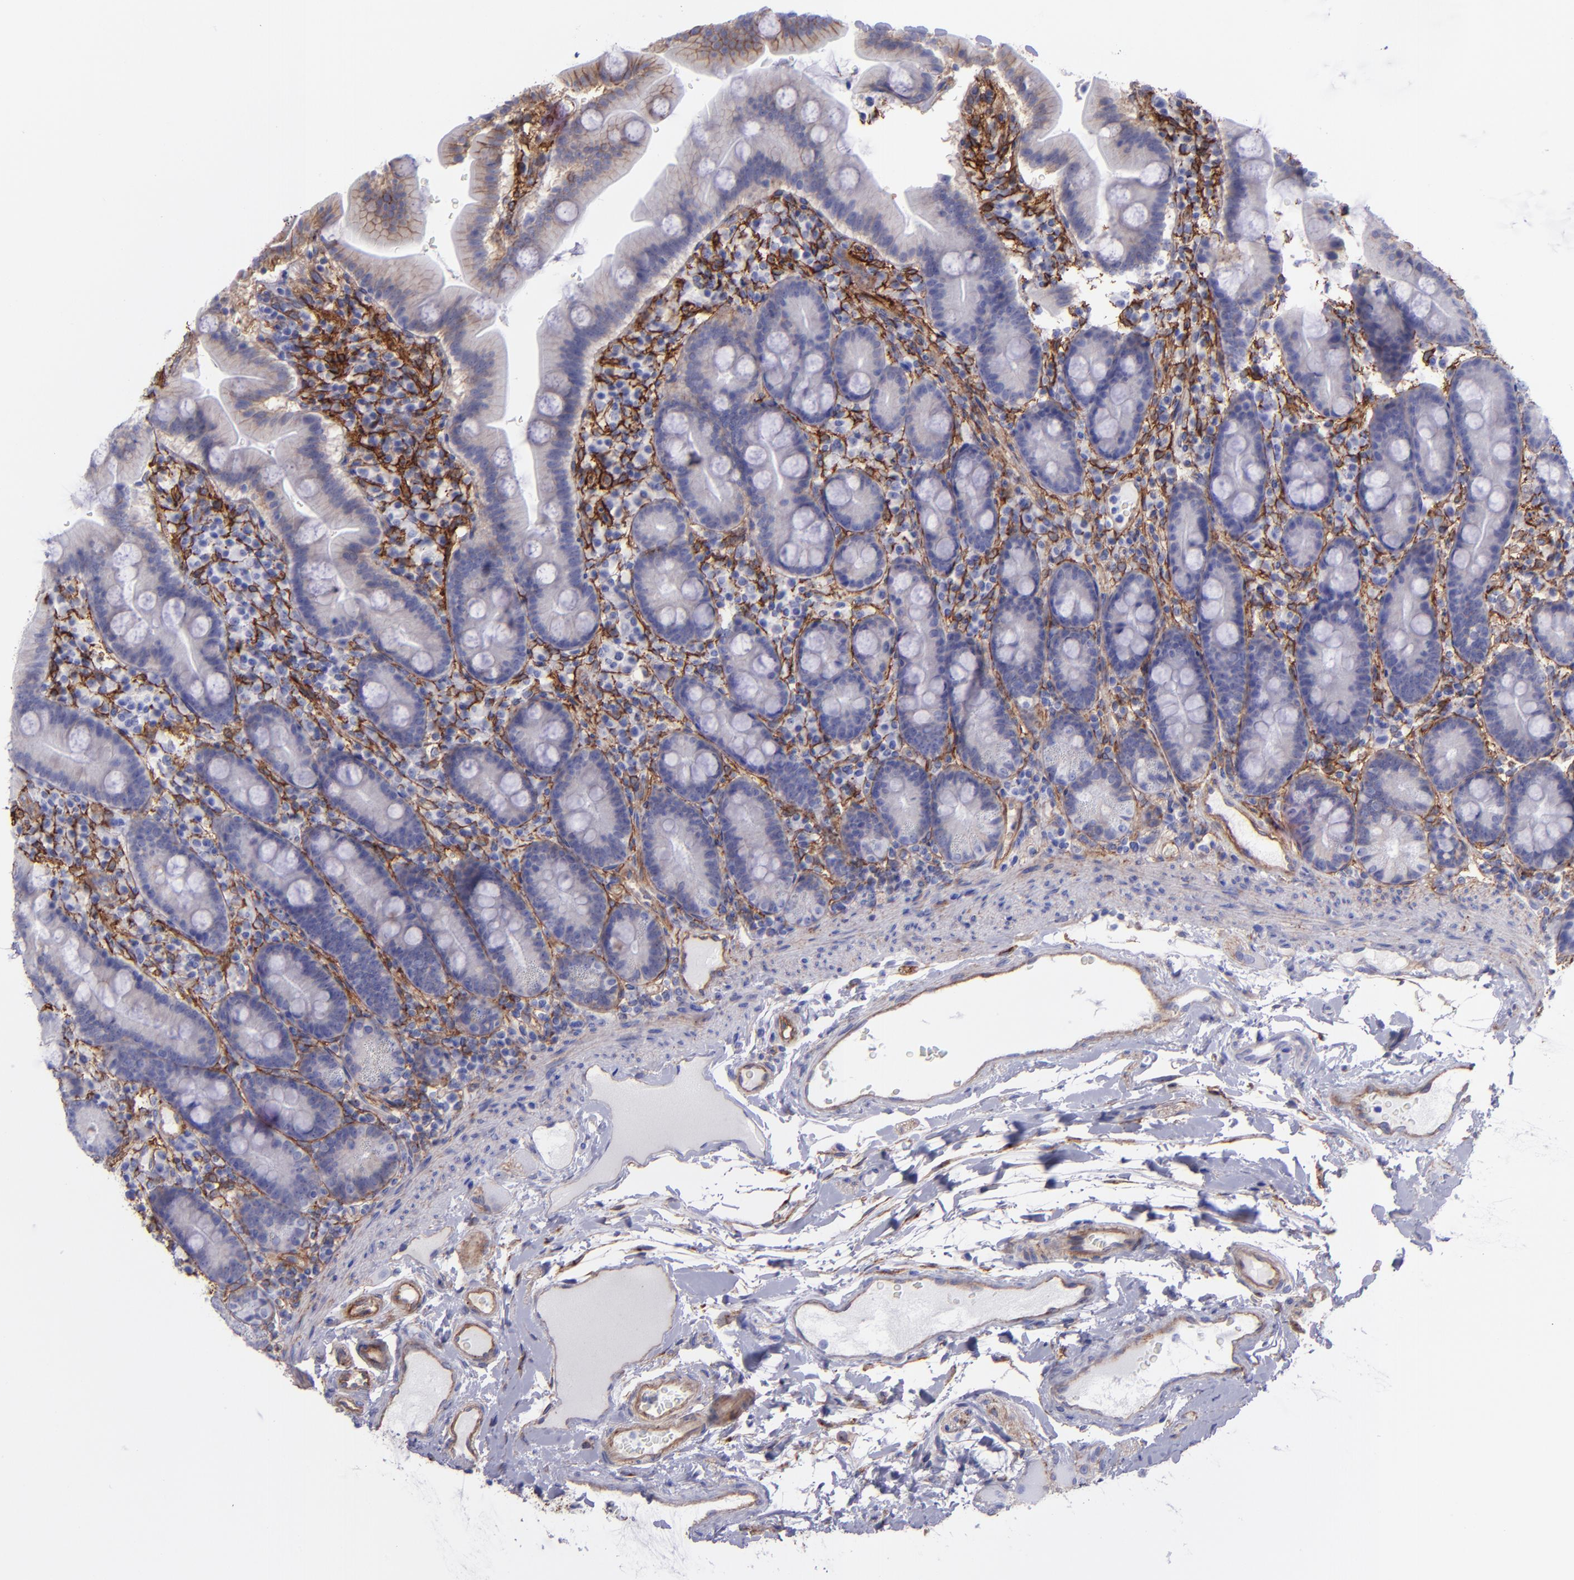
{"staining": {"intensity": "negative", "quantity": "none", "location": "none"}, "tissue": "duodenum", "cell_type": "Glandular cells", "image_type": "normal", "snomed": [{"axis": "morphology", "description": "Normal tissue, NOS"}, {"axis": "topography", "description": "Duodenum"}], "caption": "Immunohistochemistry (IHC) of normal duodenum reveals no positivity in glandular cells.", "gene": "ITGAV", "patient": {"sex": "male", "age": 50}}